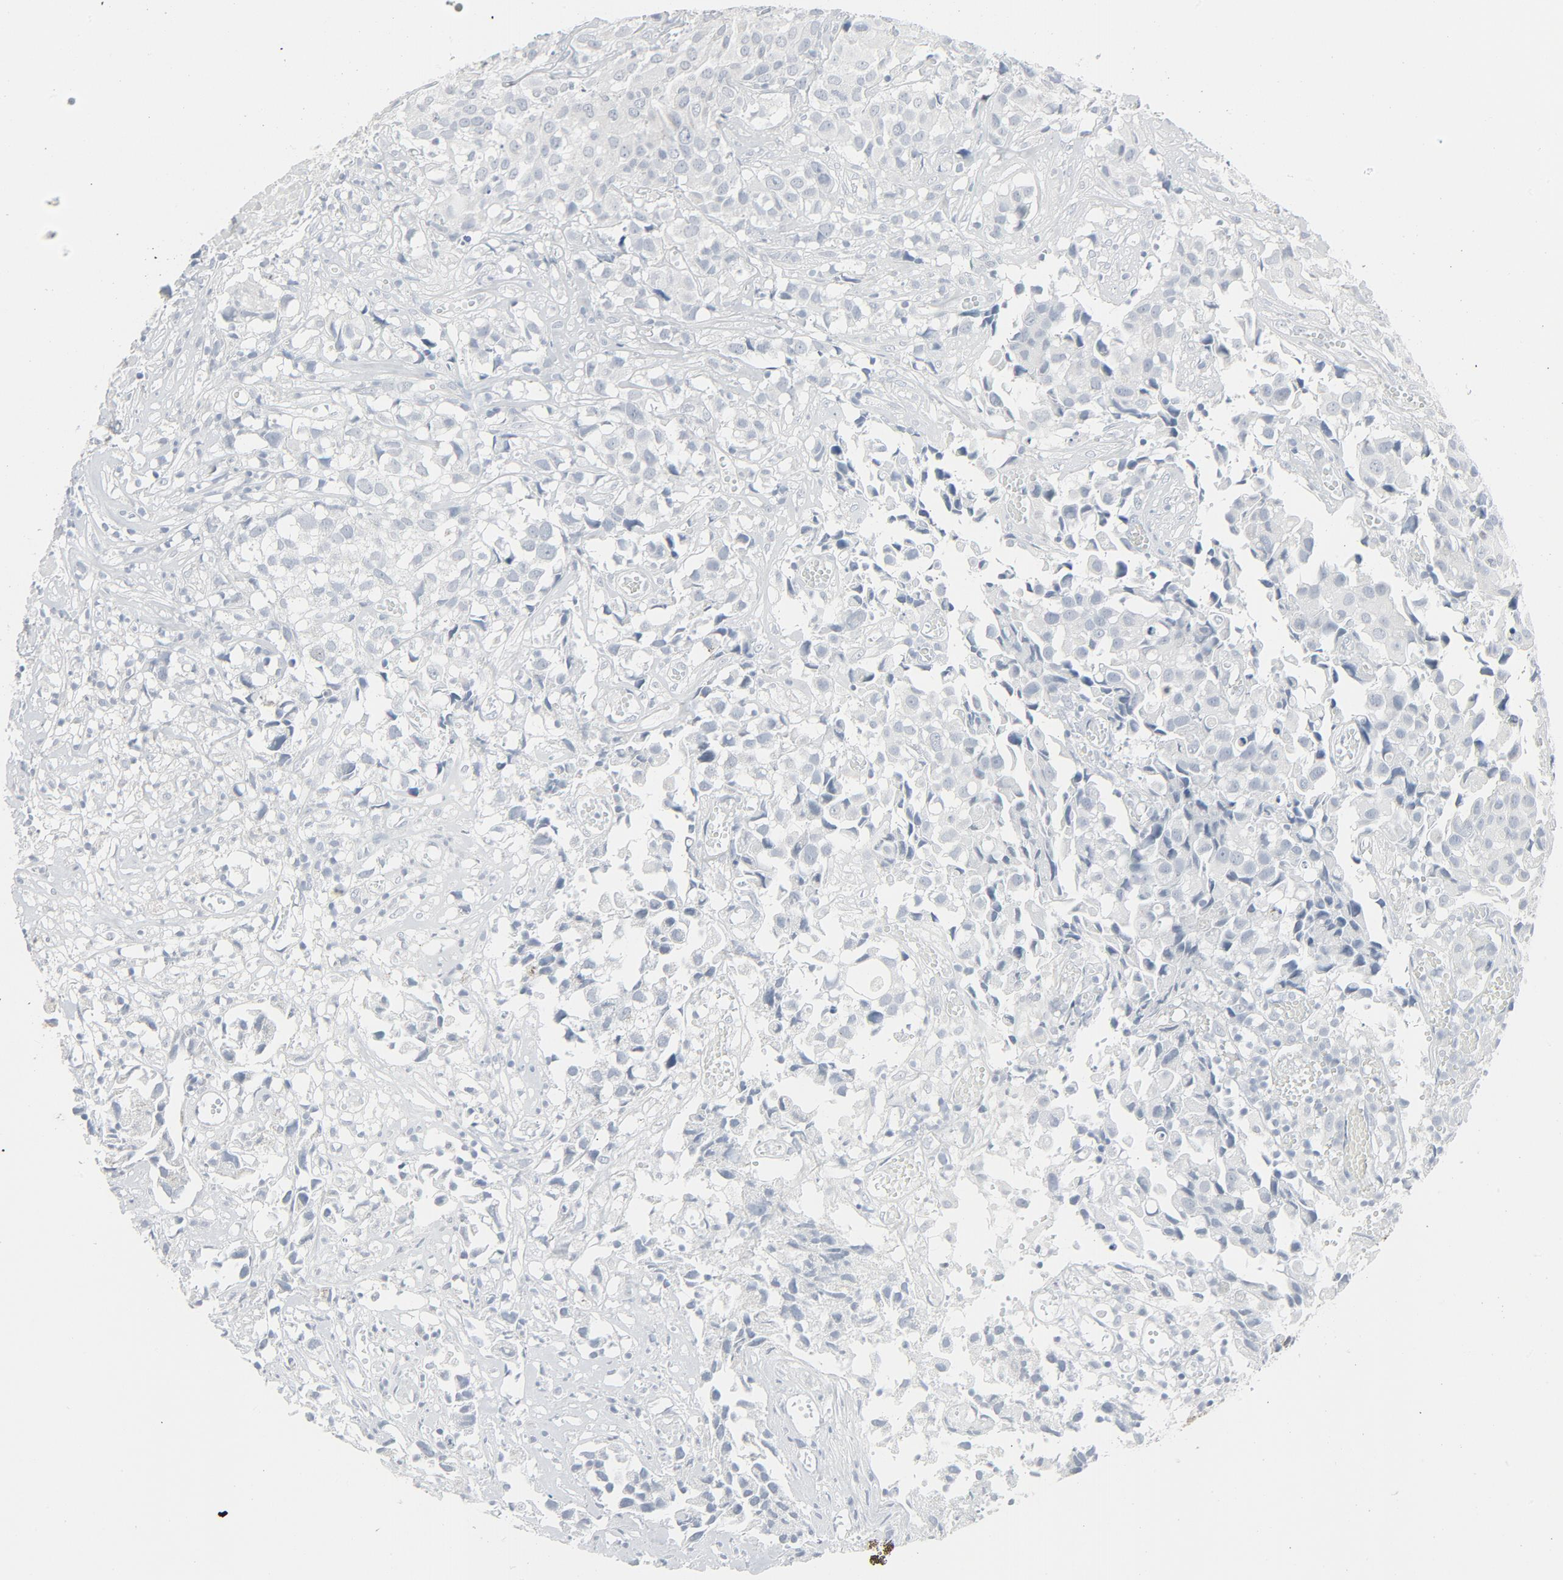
{"staining": {"intensity": "negative", "quantity": "none", "location": "none"}, "tissue": "urothelial cancer", "cell_type": "Tumor cells", "image_type": "cancer", "snomed": [{"axis": "morphology", "description": "Urothelial carcinoma, High grade"}, {"axis": "topography", "description": "Urinary bladder"}], "caption": "An immunohistochemistry image of urothelial carcinoma (high-grade) is shown. There is no staining in tumor cells of urothelial carcinoma (high-grade). The staining is performed using DAB (3,3'-diaminobenzidine) brown chromogen with nuclei counter-stained in using hematoxylin.", "gene": "FGFR3", "patient": {"sex": "female", "age": 75}}